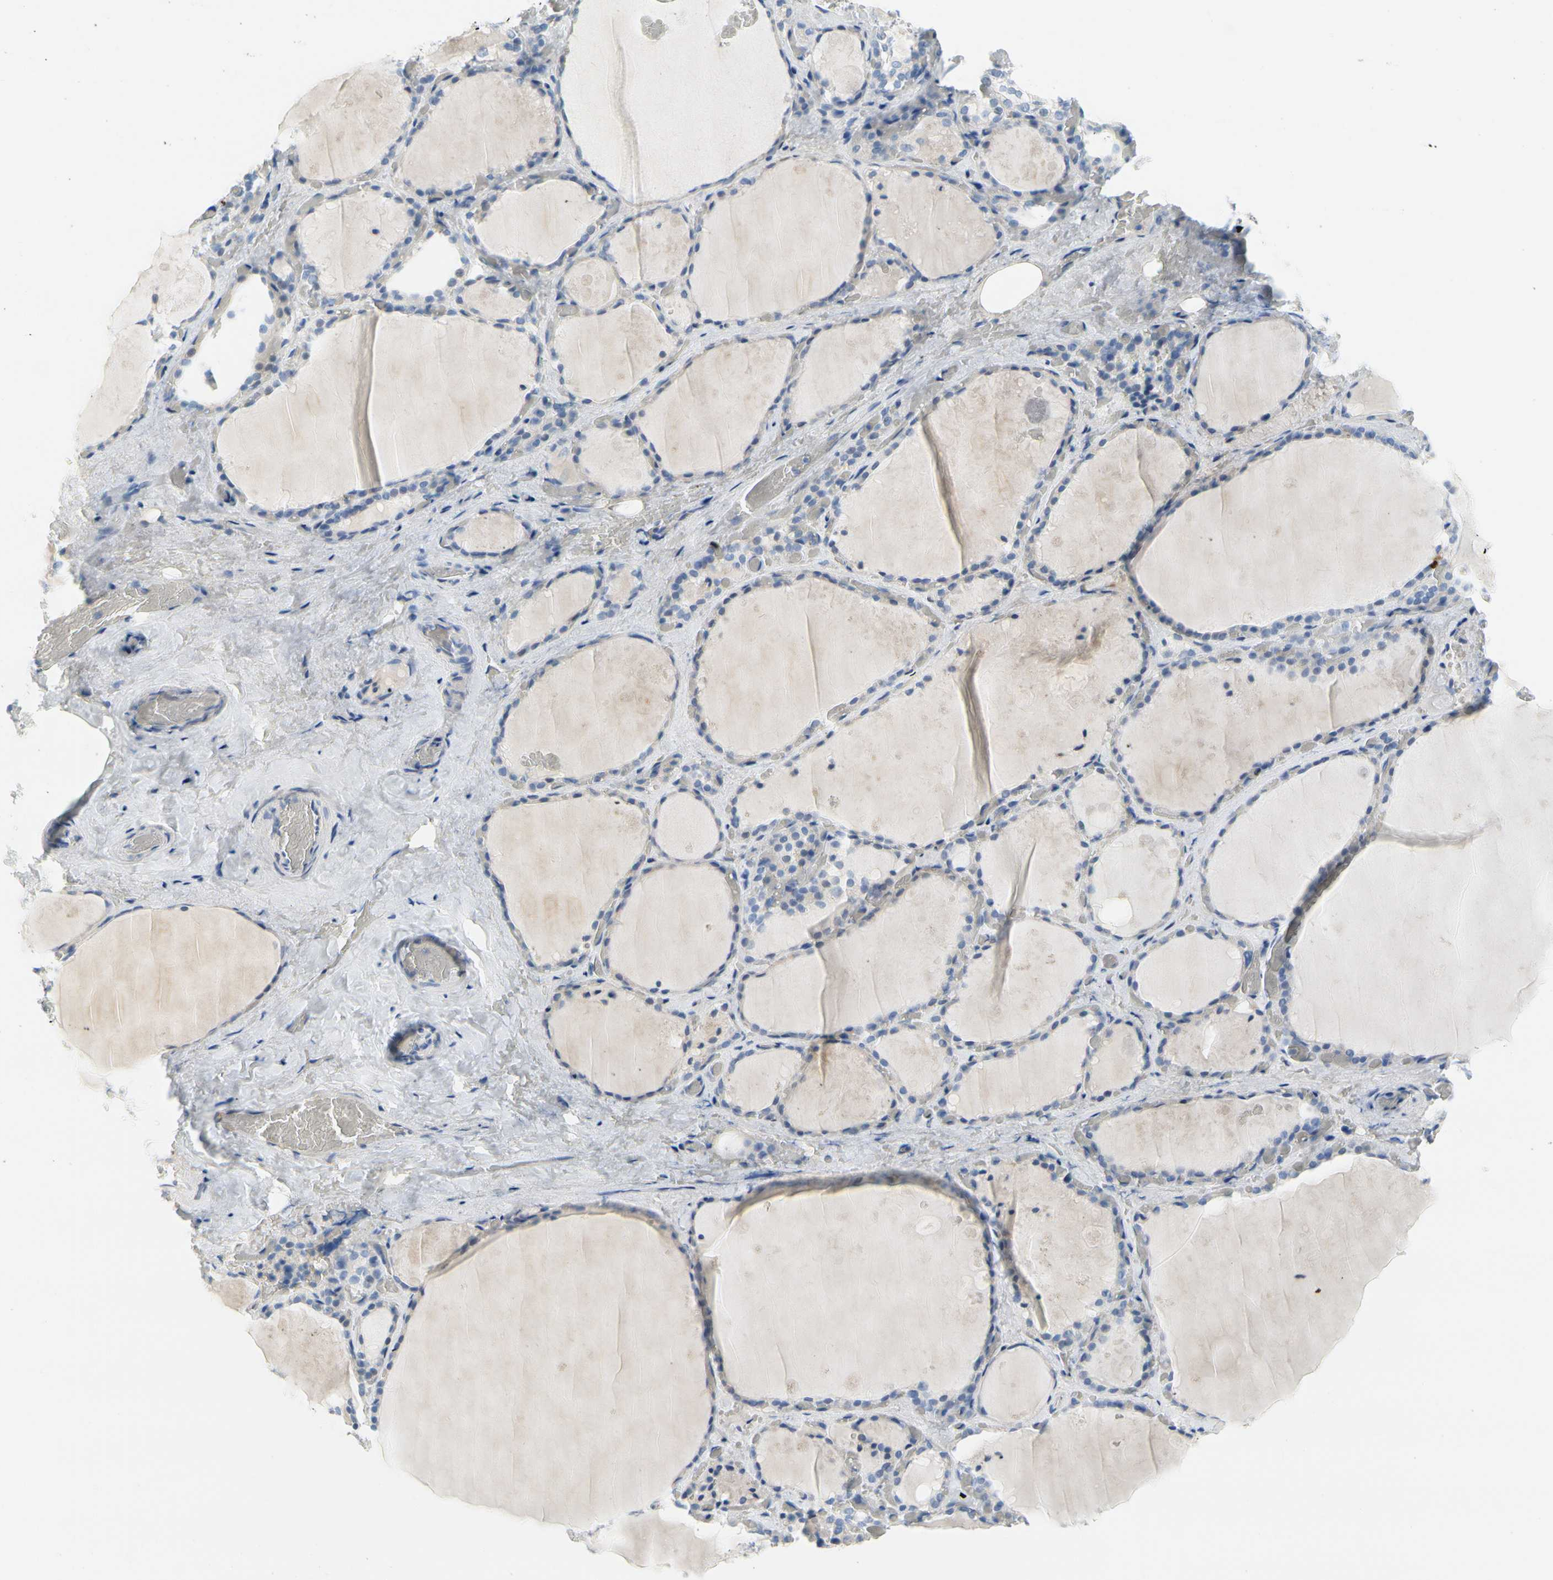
{"staining": {"intensity": "weak", "quantity": "25%-75%", "location": "cytoplasmic/membranous"}, "tissue": "thyroid gland", "cell_type": "Glandular cells", "image_type": "normal", "snomed": [{"axis": "morphology", "description": "Normal tissue, NOS"}, {"axis": "topography", "description": "Thyroid gland"}], "caption": "Thyroid gland stained with DAB immunohistochemistry demonstrates low levels of weak cytoplasmic/membranous positivity in approximately 25%-75% of glandular cells.", "gene": "TACC3", "patient": {"sex": "male", "age": 61}}